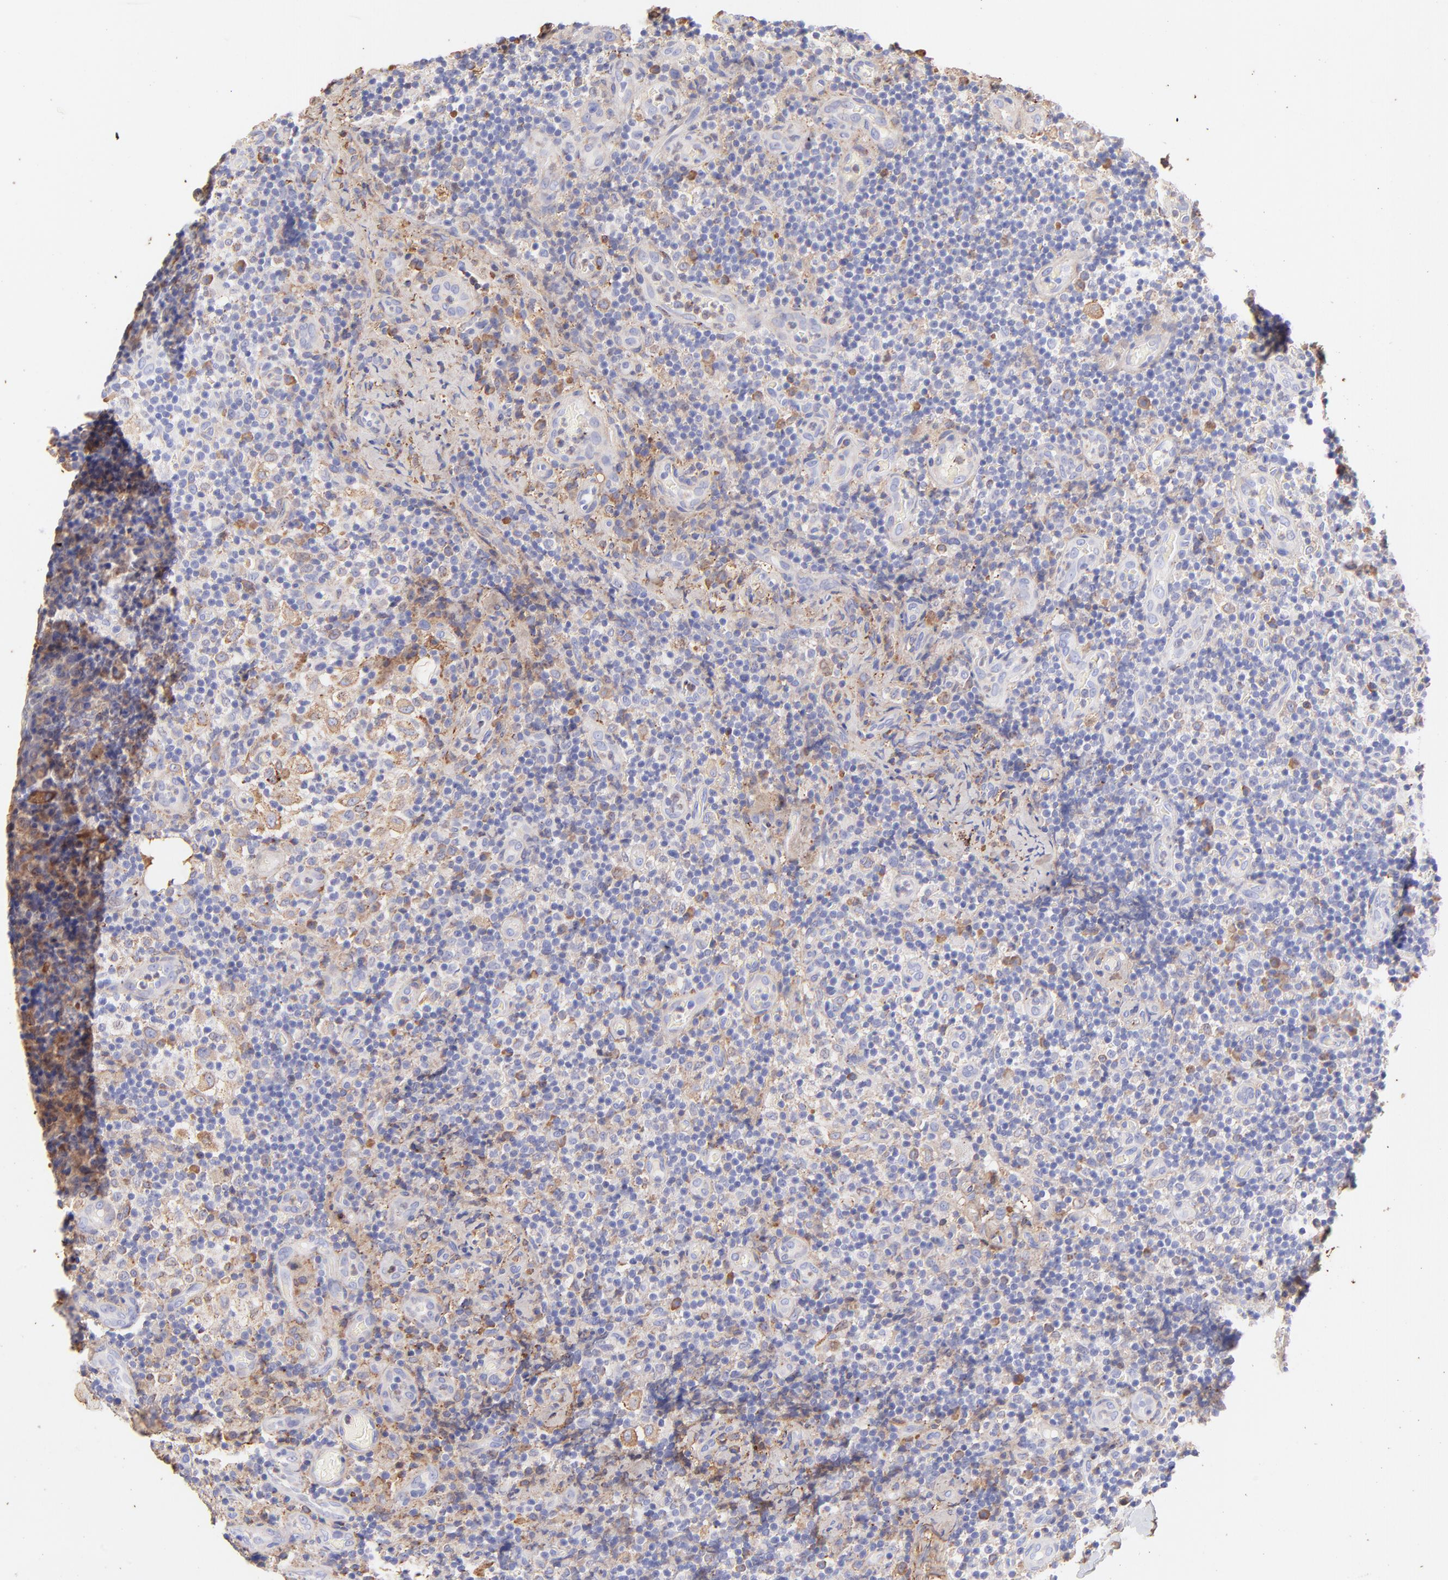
{"staining": {"intensity": "negative", "quantity": "none", "location": "none"}, "tissue": "lymph node", "cell_type": "Germinal center cells", "image_type": "normal", "snomed": [{"axis": "morphology", "description": "Normal tissue, NOS"}, {"axis": "morphology", "description": "Inflammation, NOS"}, {"axis": "topography", "description": "Lymph node"}], "caption": "The micrograph demonstrates no staining of germinal center cells in unremarkable lymph node.", "gene": "BGN", "patient": {"sex": "male", "age": 46}}